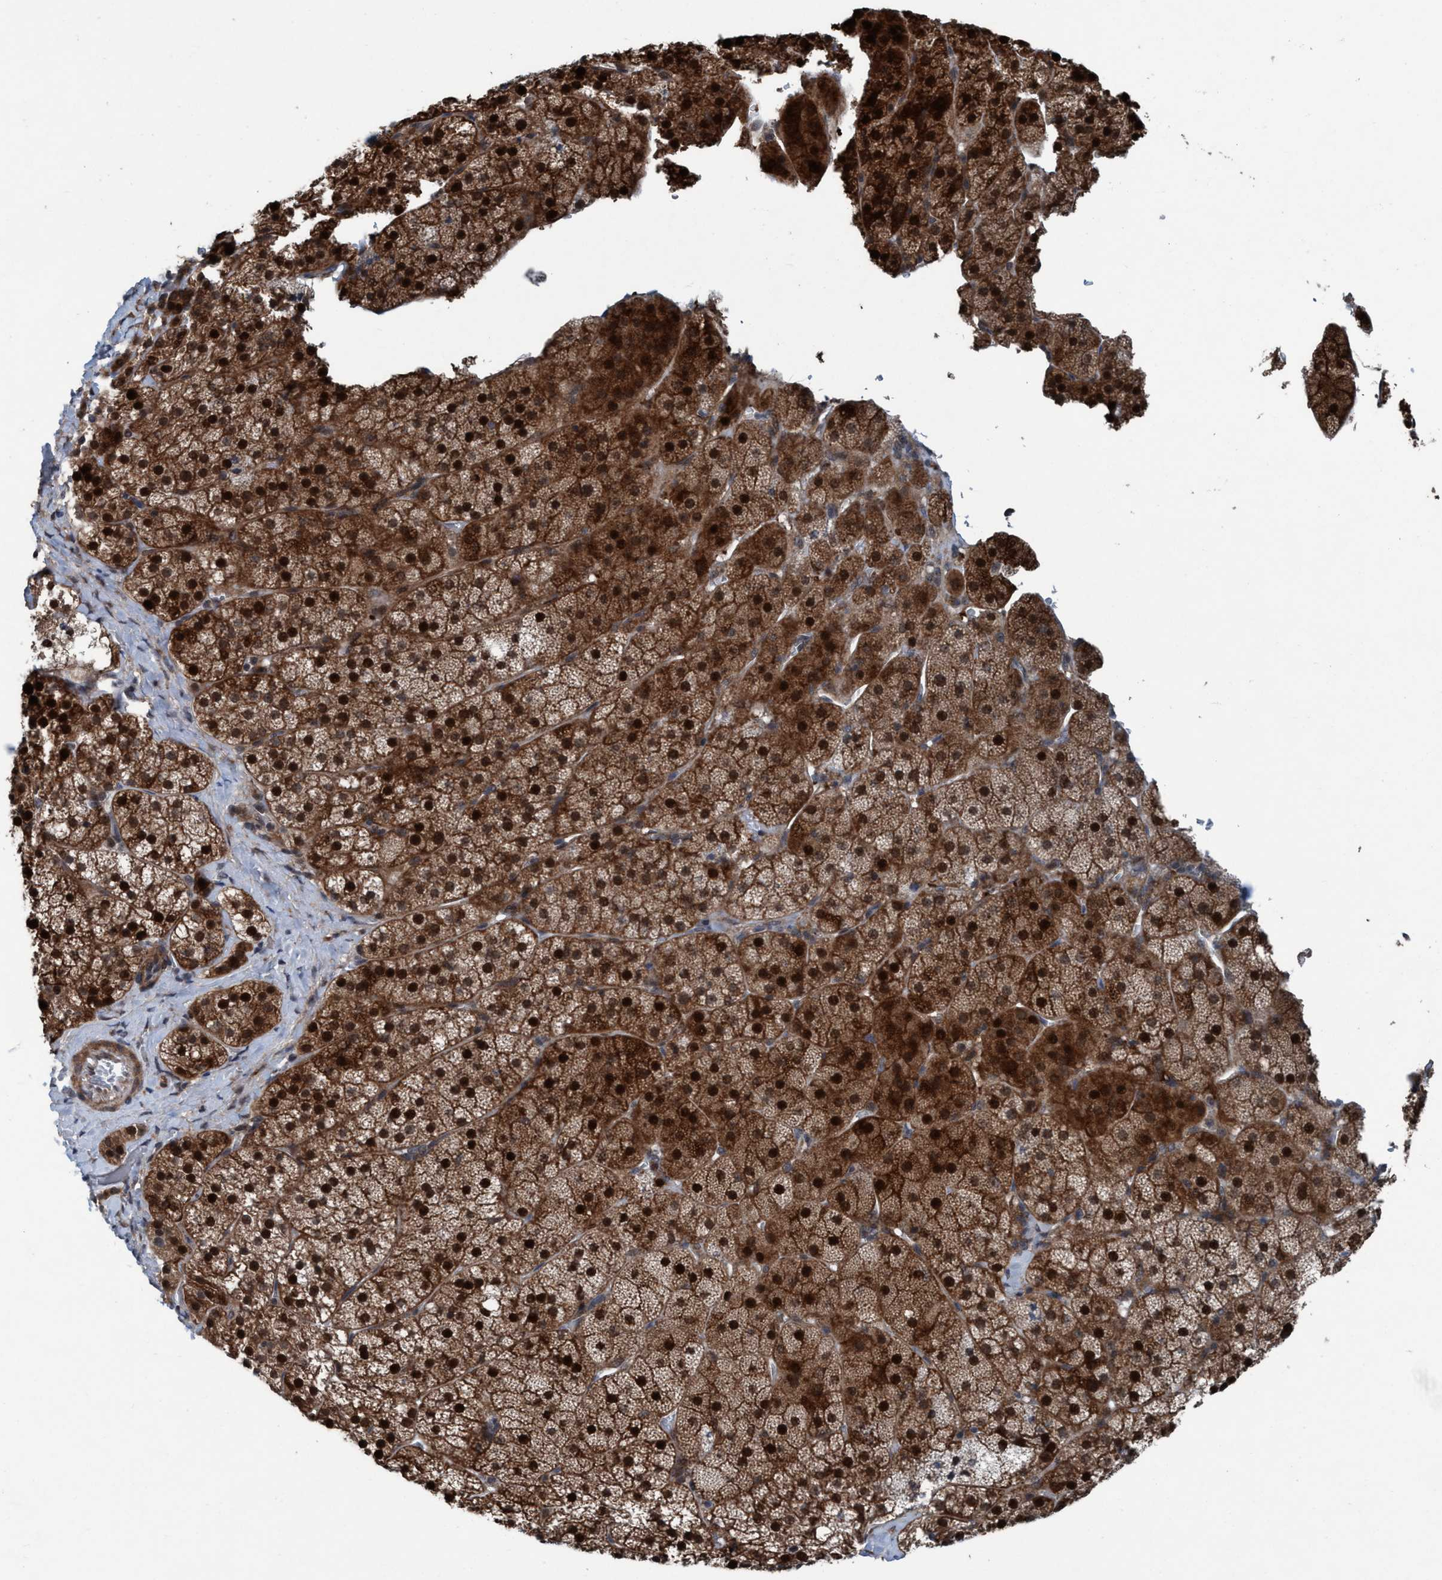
{"staining": {"intensity": "strong", "quantity": ">75%", "location": "cytoplasmic/membranous,nuclear"}, "tissue": "adrenal gland", "cell_type": "Glandular cells", "image_type": "normal", "snomed": [{"axis": "morphology", "description": "Normal tissue, NOS"}, {"axis": "topography", "description": "Adrenal gland"}], "caption": "A histopathology image showing strong cytoplasmic/membranous,nuclear staining in approximately >75% of glandular cells in unremarkable adrenal gland, as visualized by brown immunohistochemical staining.", "gene": "NISCH", "patient": {"sex": "female", "age": 44}}